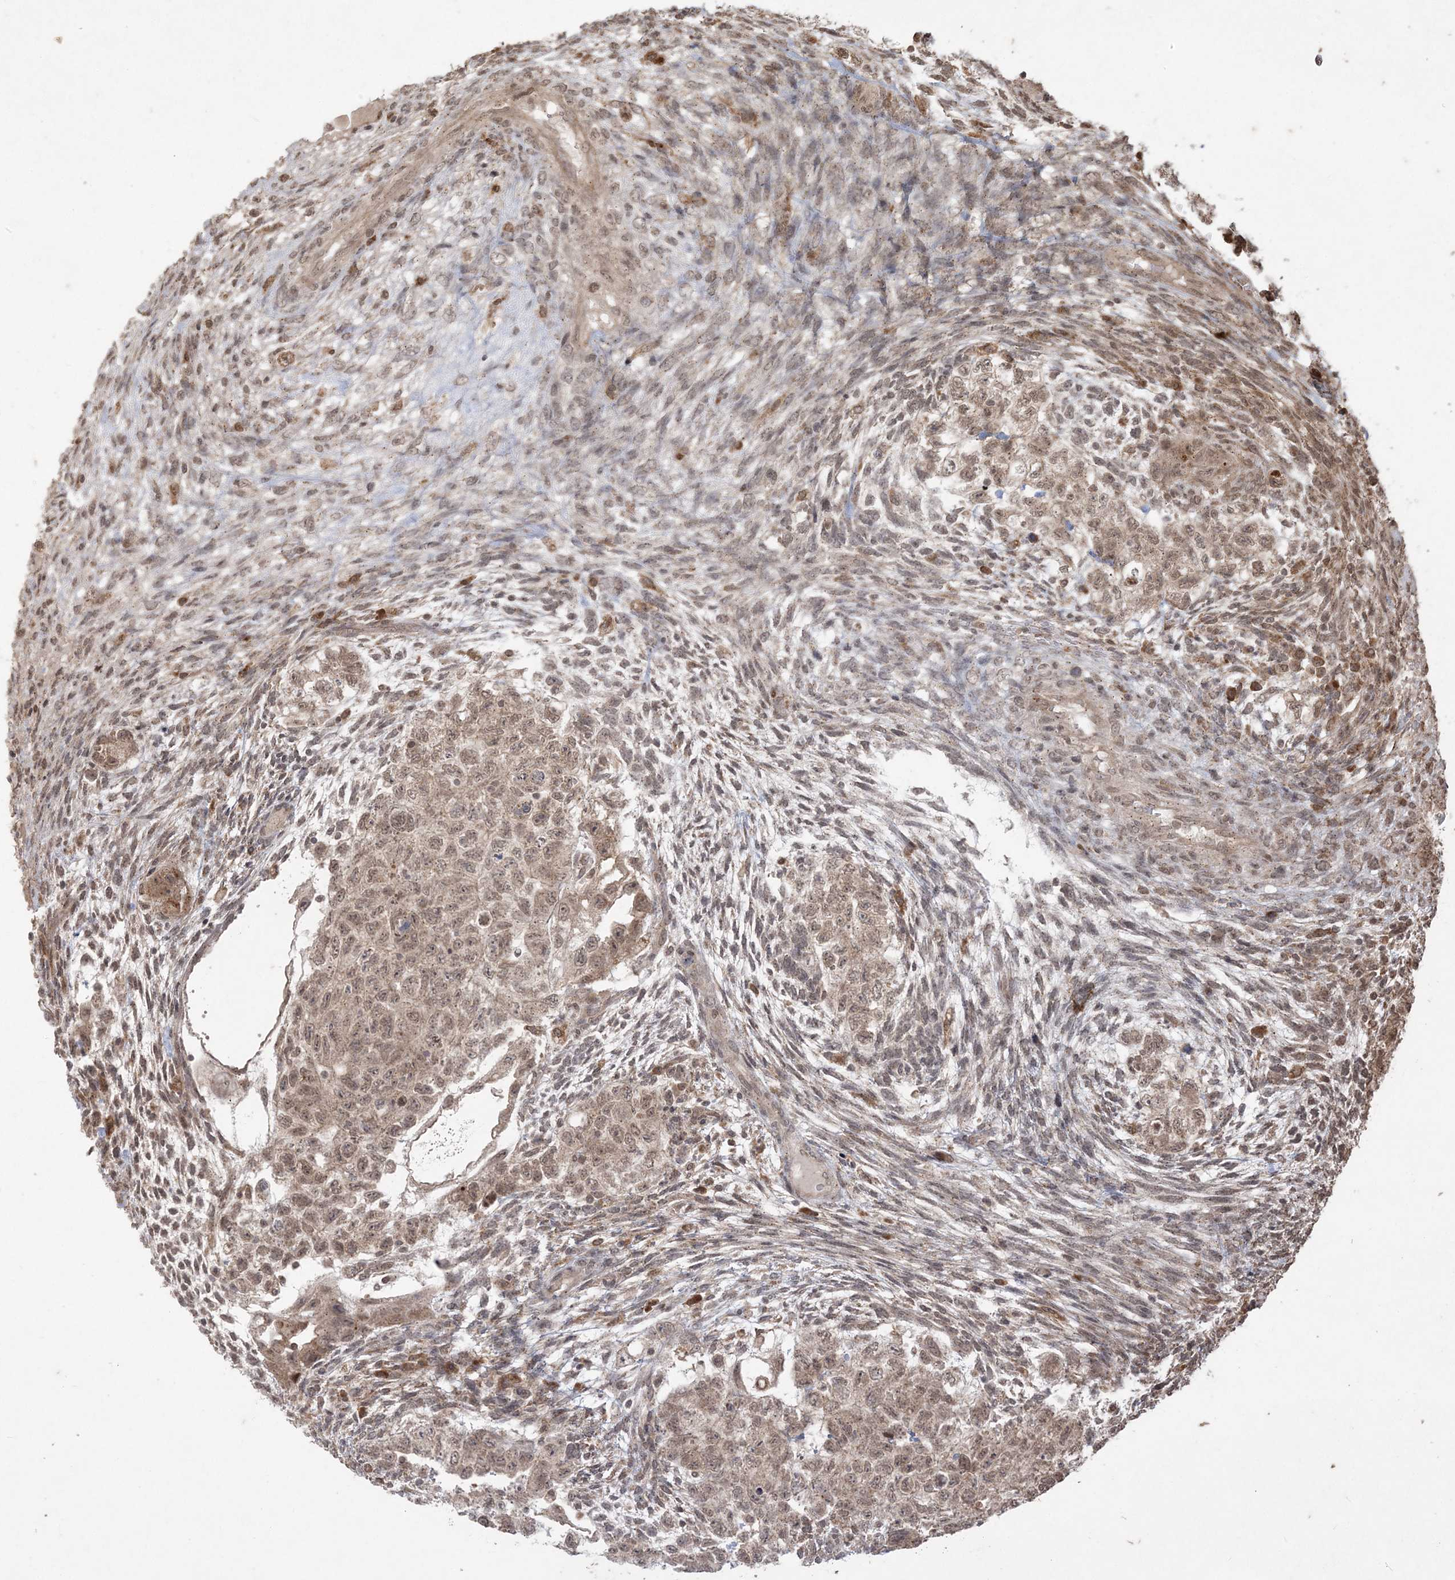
{"staining": {"intensity": "weak", "quantity": ">75%", "location": "nuclear"}, "tissue": "testis cancer", "cell_type": "Tumor cells", "image_type": "cancer", "snomed": [{"axis": "morphology", "description": "Carcinoma, Embryonal, NOS"}, {"axis": "topography", "description": "Testis"}], "caption": "Immunohistochemical staining of testis cancer demonstrates low levels of weak nuclear positivity in about >75% of tumor cells. Nuclei are stained in blue.", "gene": "RRAS", "patient": {"sex": "male", "age": 36}}